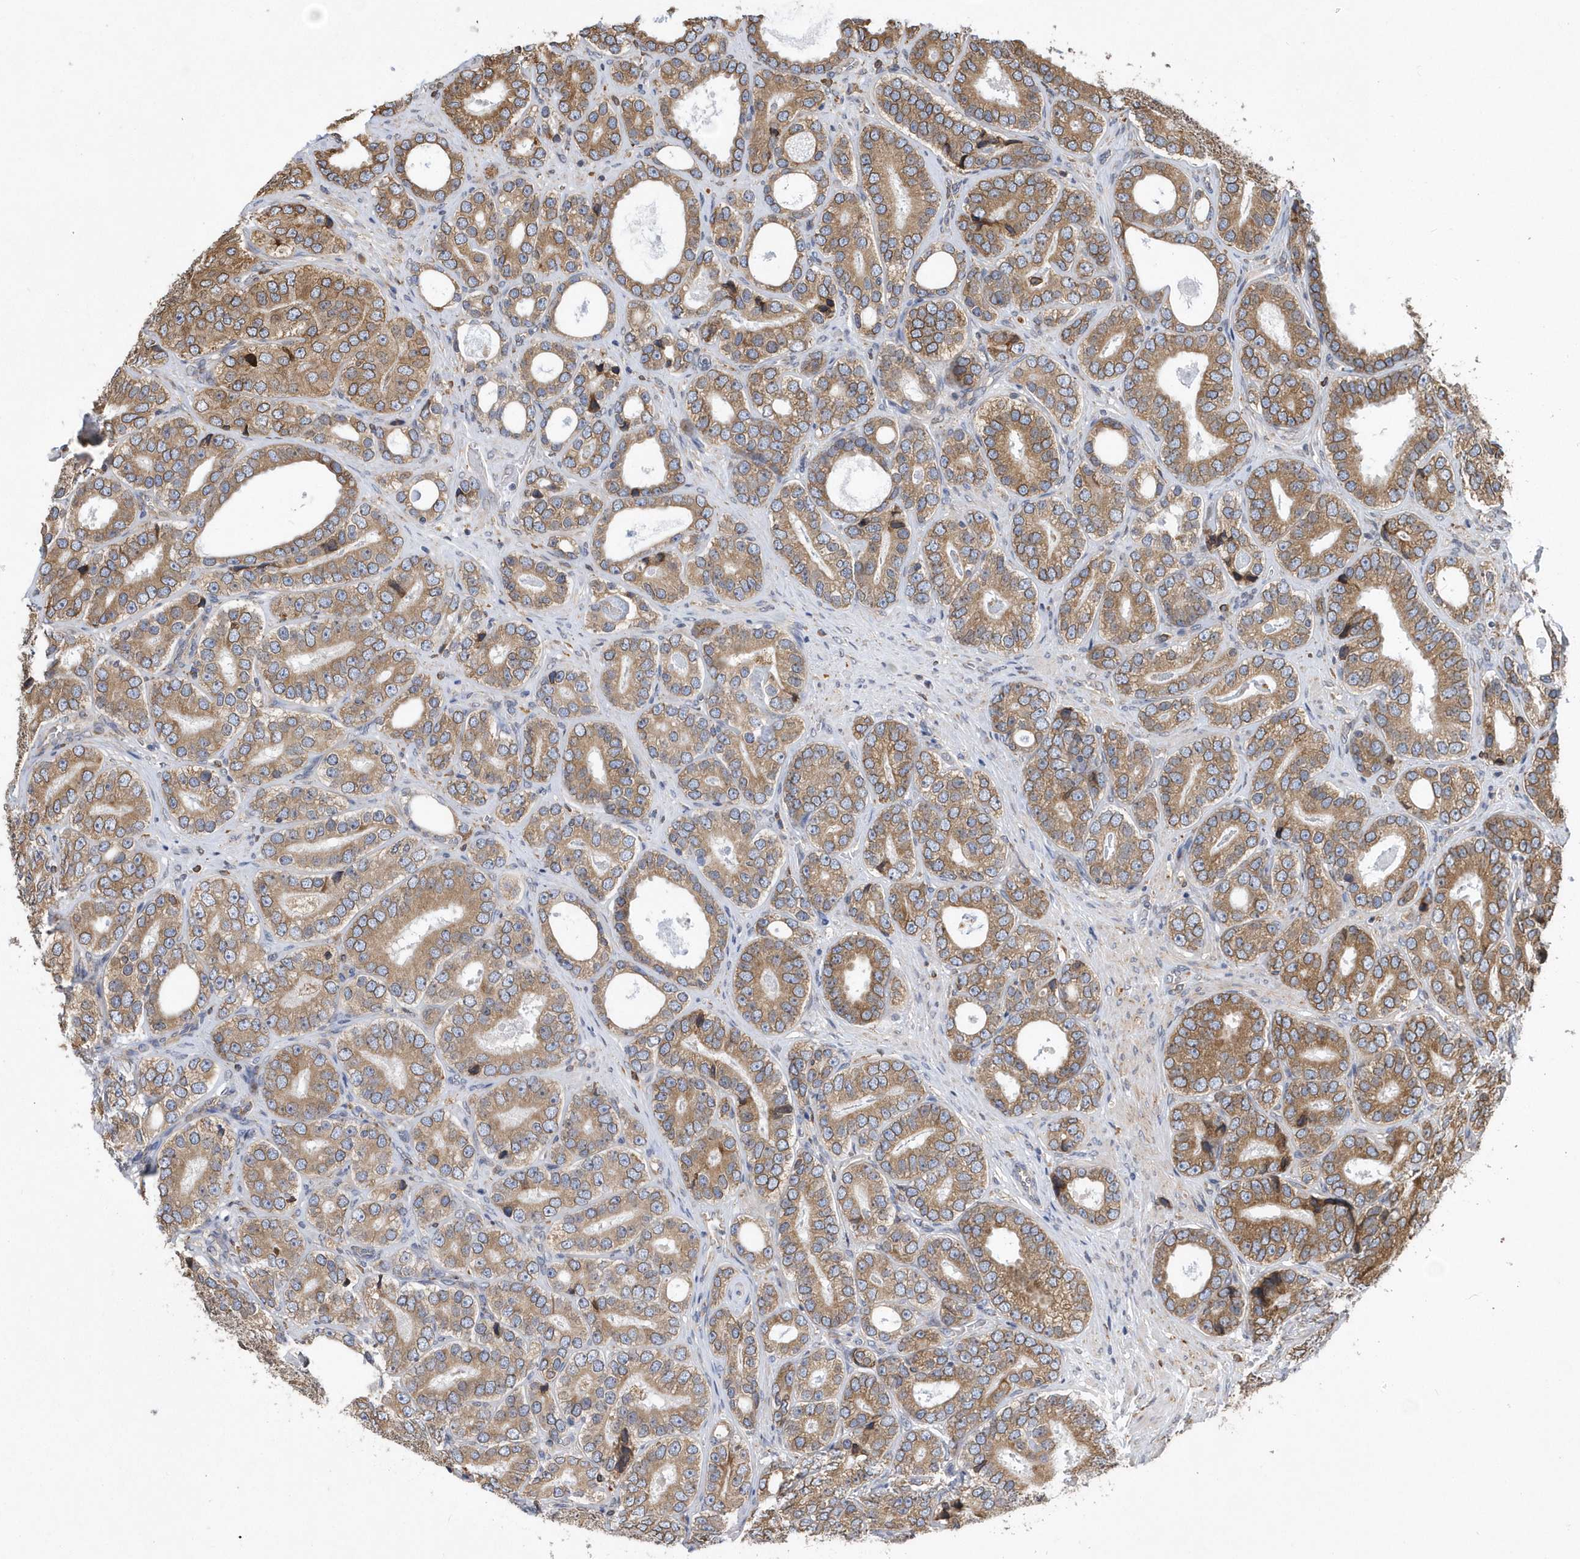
{"staining": {"intensity": "moderate", "quantity": ">75%", "location": "cytoplasmic/membranous"}, "tissue": "prostate cancer", "cell_type": "Tumor cells", "image_type": "cancer", "snomed": [{"axis": "morphology", "description": "Adenocarcinoma, High grade"}, {"axis": "topography", "description": "Prostate"}], "caption": "Approximately >75% of tumor cells in human prostate cancer demonstrate moderate cytoplasmic/membranous protein staining as visualized by brown immunohistochemical staining.", "gene": "VAMP7", "patient": {"sex": "male", "age": 56}}